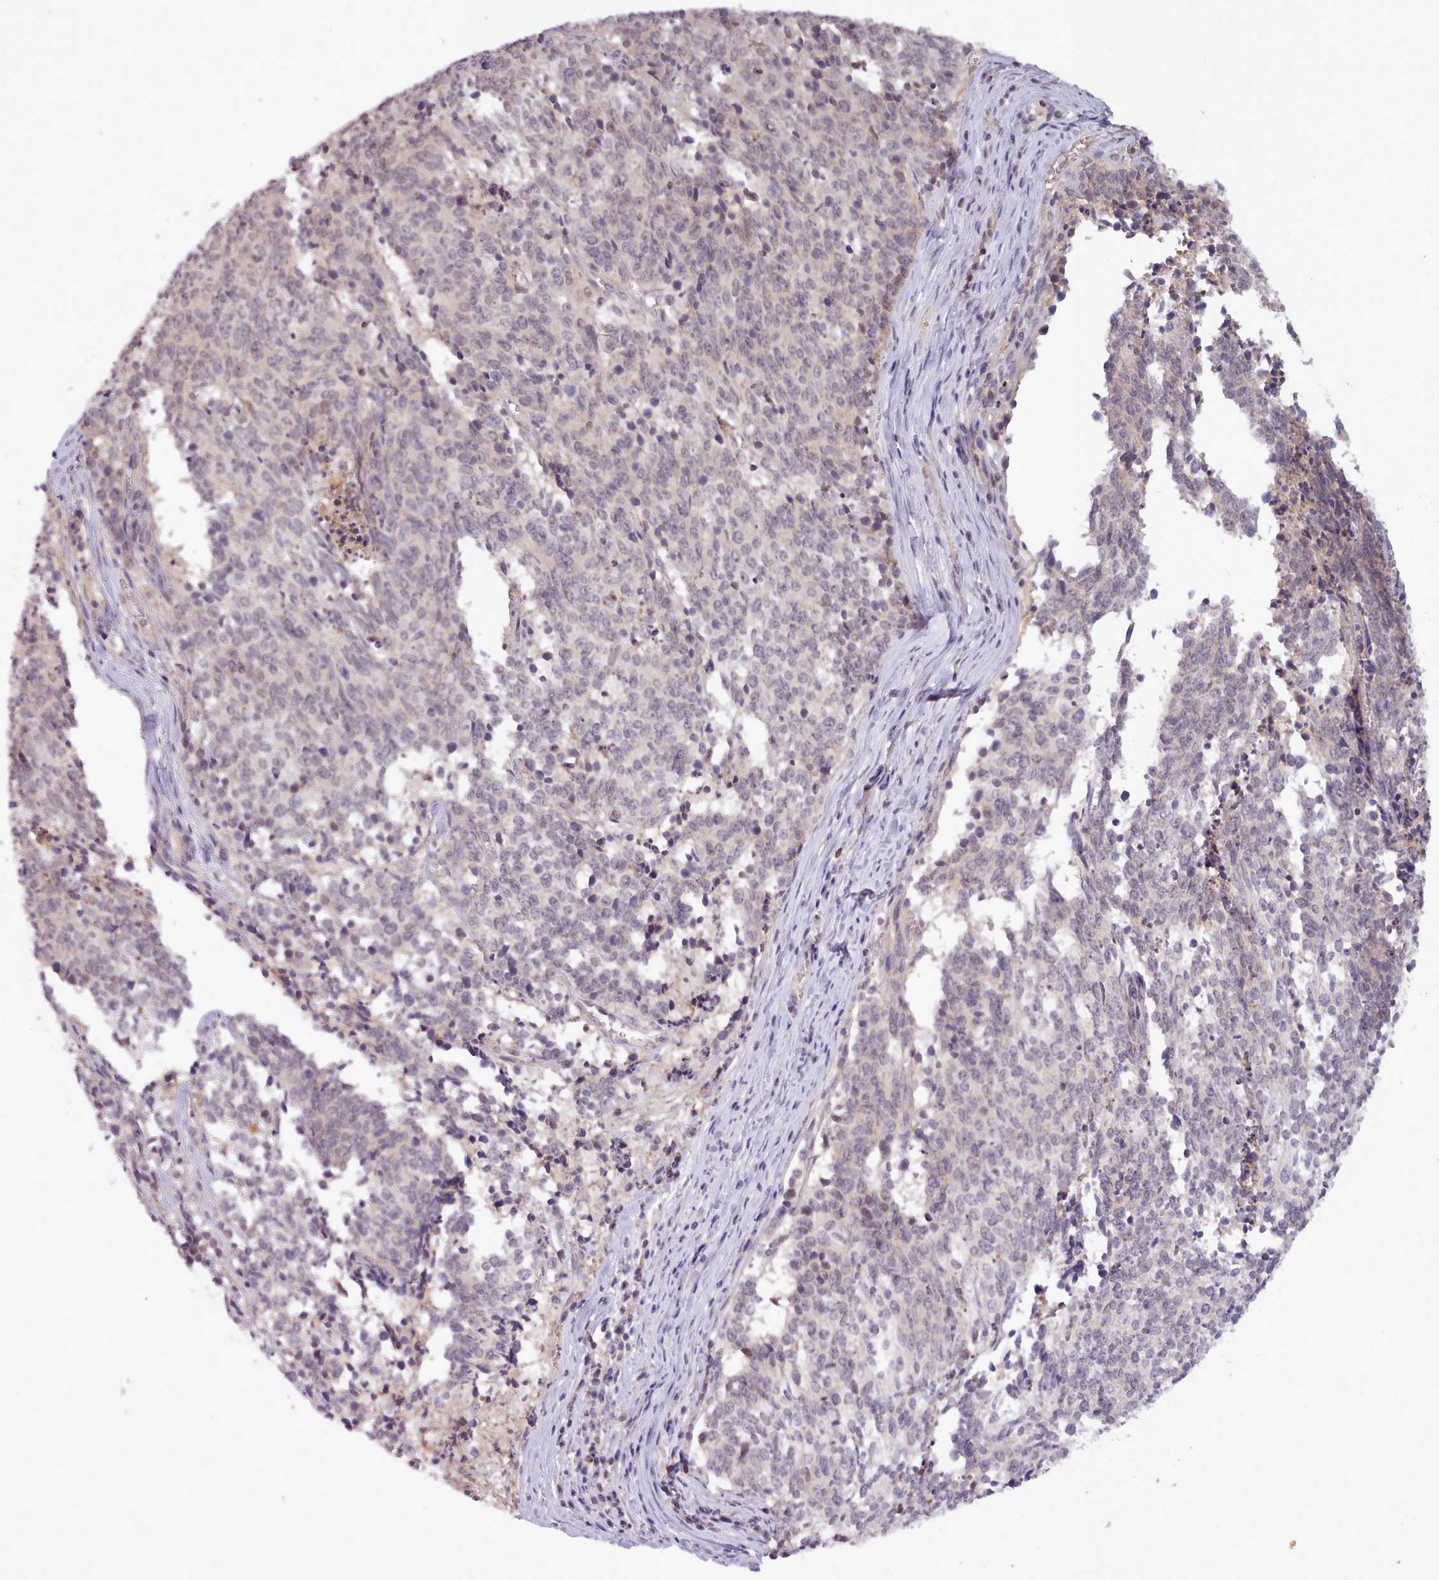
{"staining": {"intensity": "weak", "quantity": "25%-75%", "location": "cytoplasmic/membranous"}, "tissue": "cervical cancer", "cell_type": "Tumor cells", "image_type": "cancer", "snomed": [{"axis": "morphology", "description": "Squamous cell carcinoma, NOS"}, {"axis": "topography", "description": "Cervix"}], "caption": "DAB (3,3'-diaminobenzidine) immunohistochemical staining of human cervical cancer (squamous cell carcinoma) demonstrates weak cytoplasmic/membranous protein expression in approximately 25%-75% of tumor cells. The staining was performed using DAB, with brown indicating positive protein expression. Nuclei are stained blue with hematoxylin.", "gene": "ARL17A", "patient": {"sex": "female", "age": 29}}